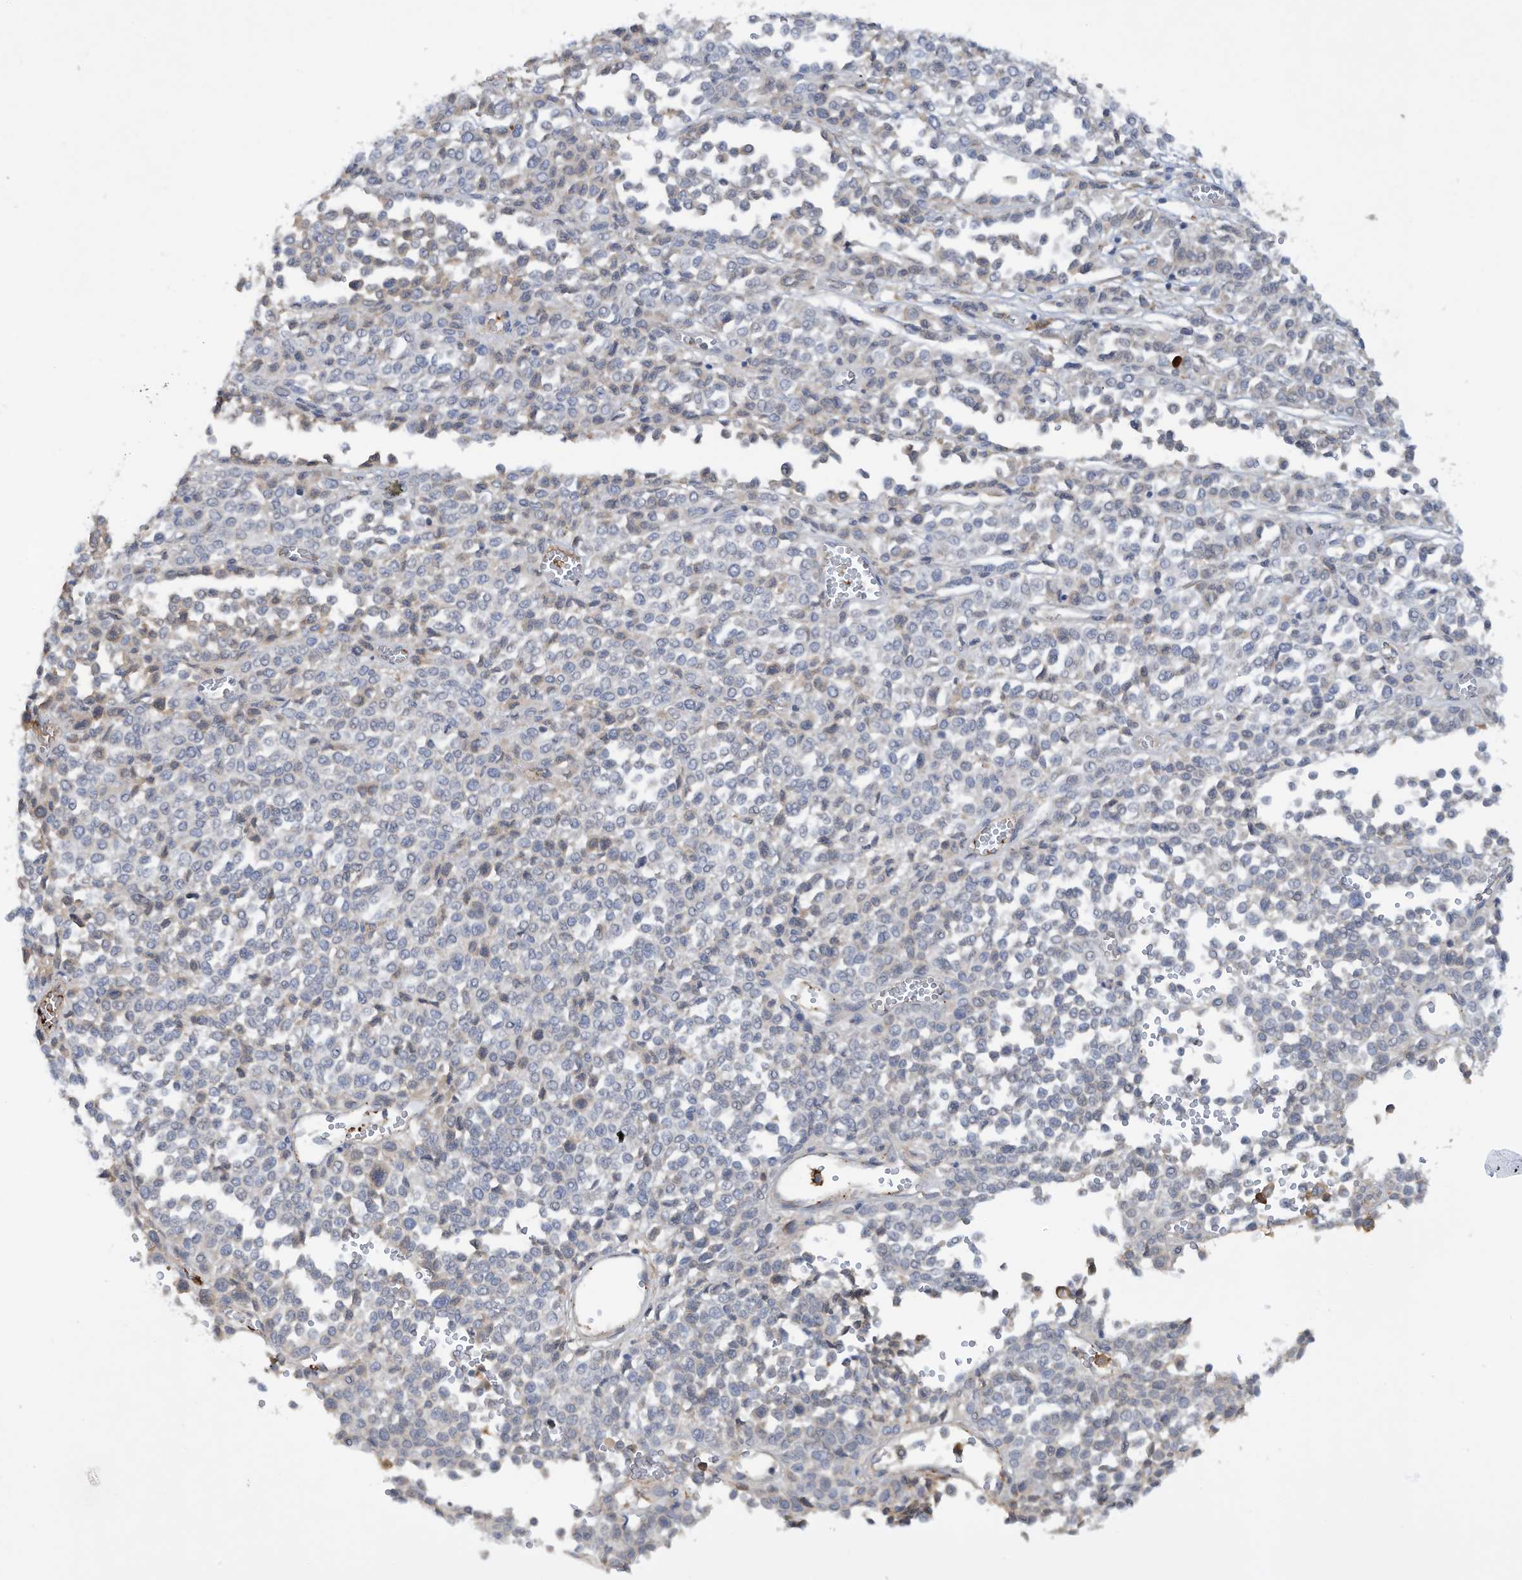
{"staining": {"intensity": "negative", "quantity": "none", "location": "none"}, "tissue": "melanoma", "cell_type": "Tumor cells", "image_type": "cancer", "snomed": [{"axis": "morphology", "description": "Malignant melanoma, Metastatic site"}, {"axis": "topography", "description": "Pancreas"}], "caption": "IHC image of neoplastic tissue: melanoma stained with DAB exhibits no significant protein staining in tumor cells.", "gene": "HAS3", "patient": {"sex": "female", "age": 30}}